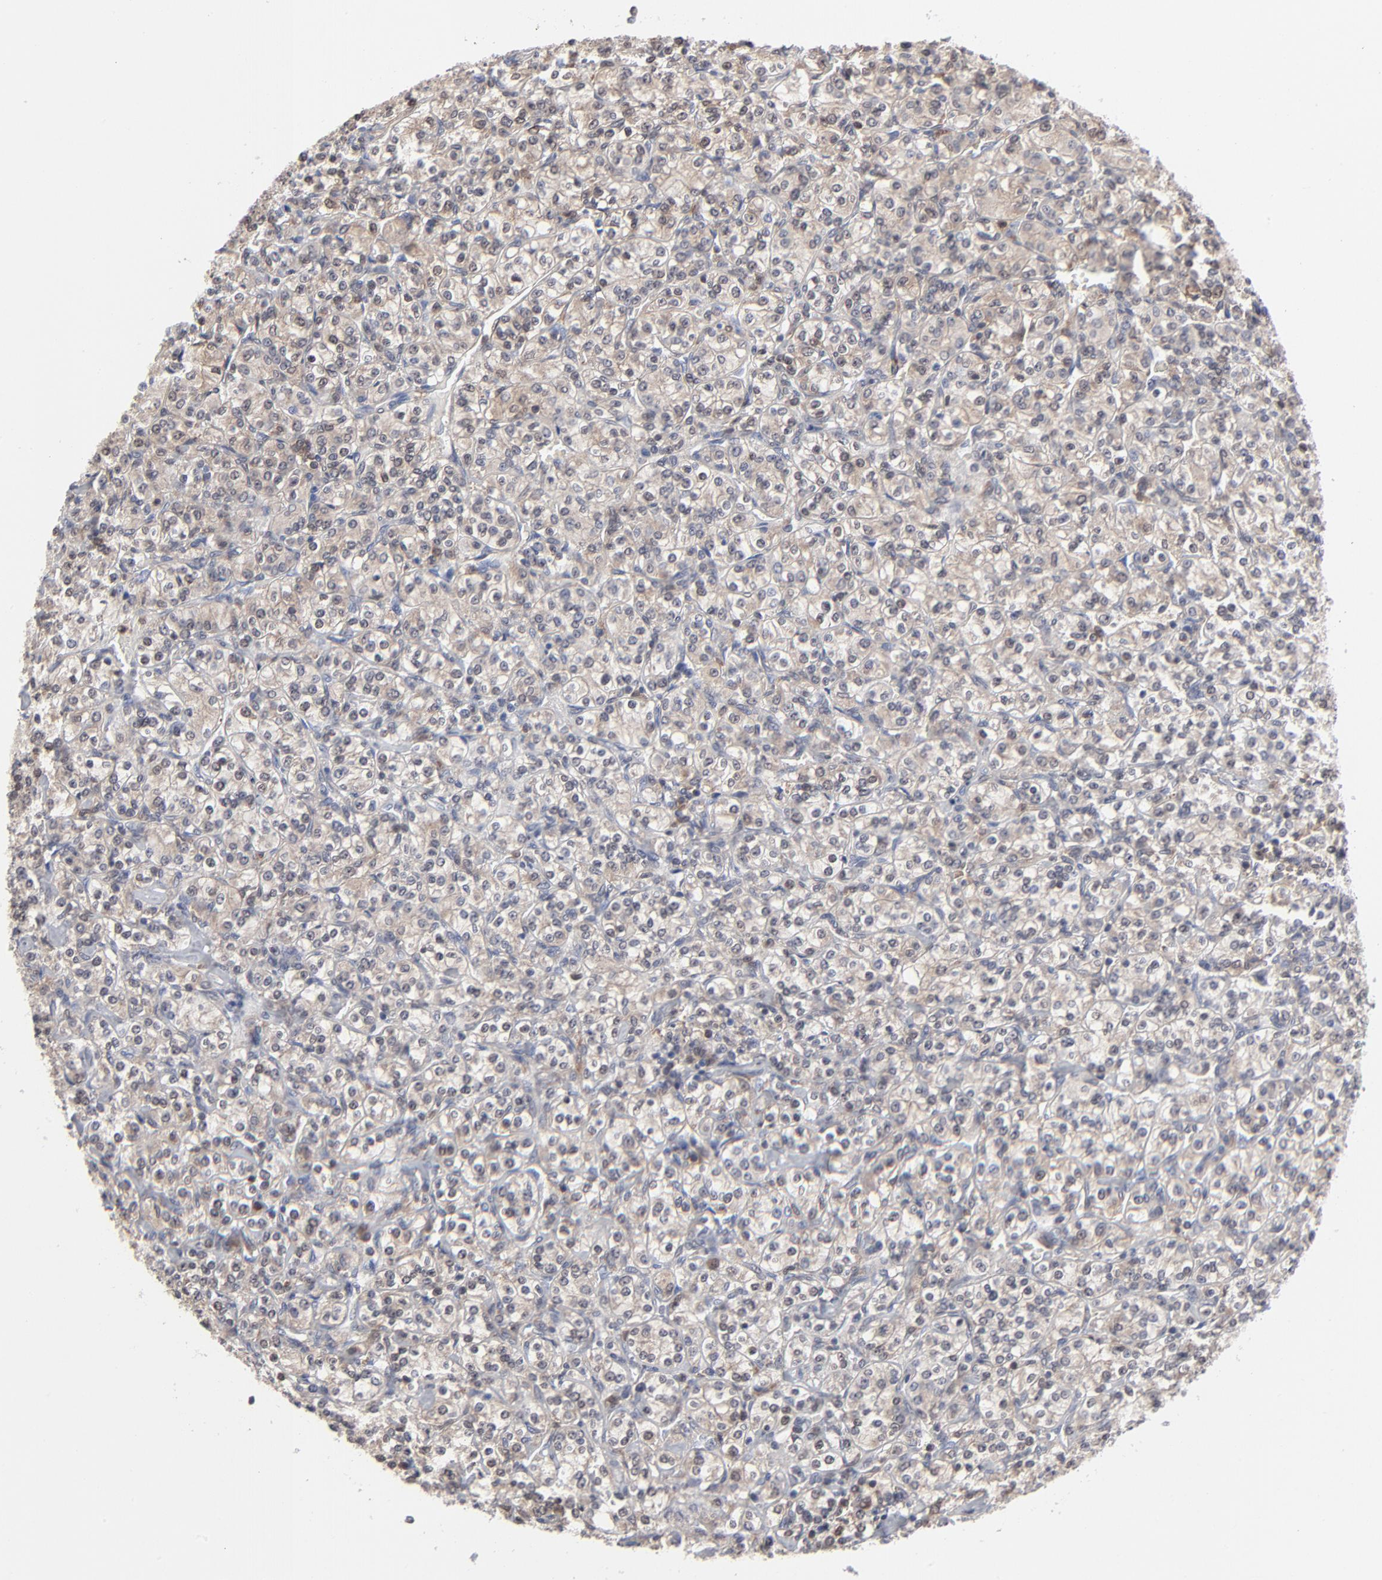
{"staining": {"intensity": "weak", "quantity": ">75%", "location": "cytoplasmic/membranous"}, "tissue": "renal cancer", "cell_type": "Tumor cells", "image_type": "cancer", "snomed": [{"axis": "morphology", "description": "Adenocarcinoma, NOS"}, {"axis": "topography", "description": "Kidney"}], "caption": "This is an image of immunohistochemistry staining of renal adenocarcinoma, which shows weak staining in the cytoplasmic/membranous of tumor cells.", "gene": "MAP2K1", "patient": {"sex": "male", "age": 77}}